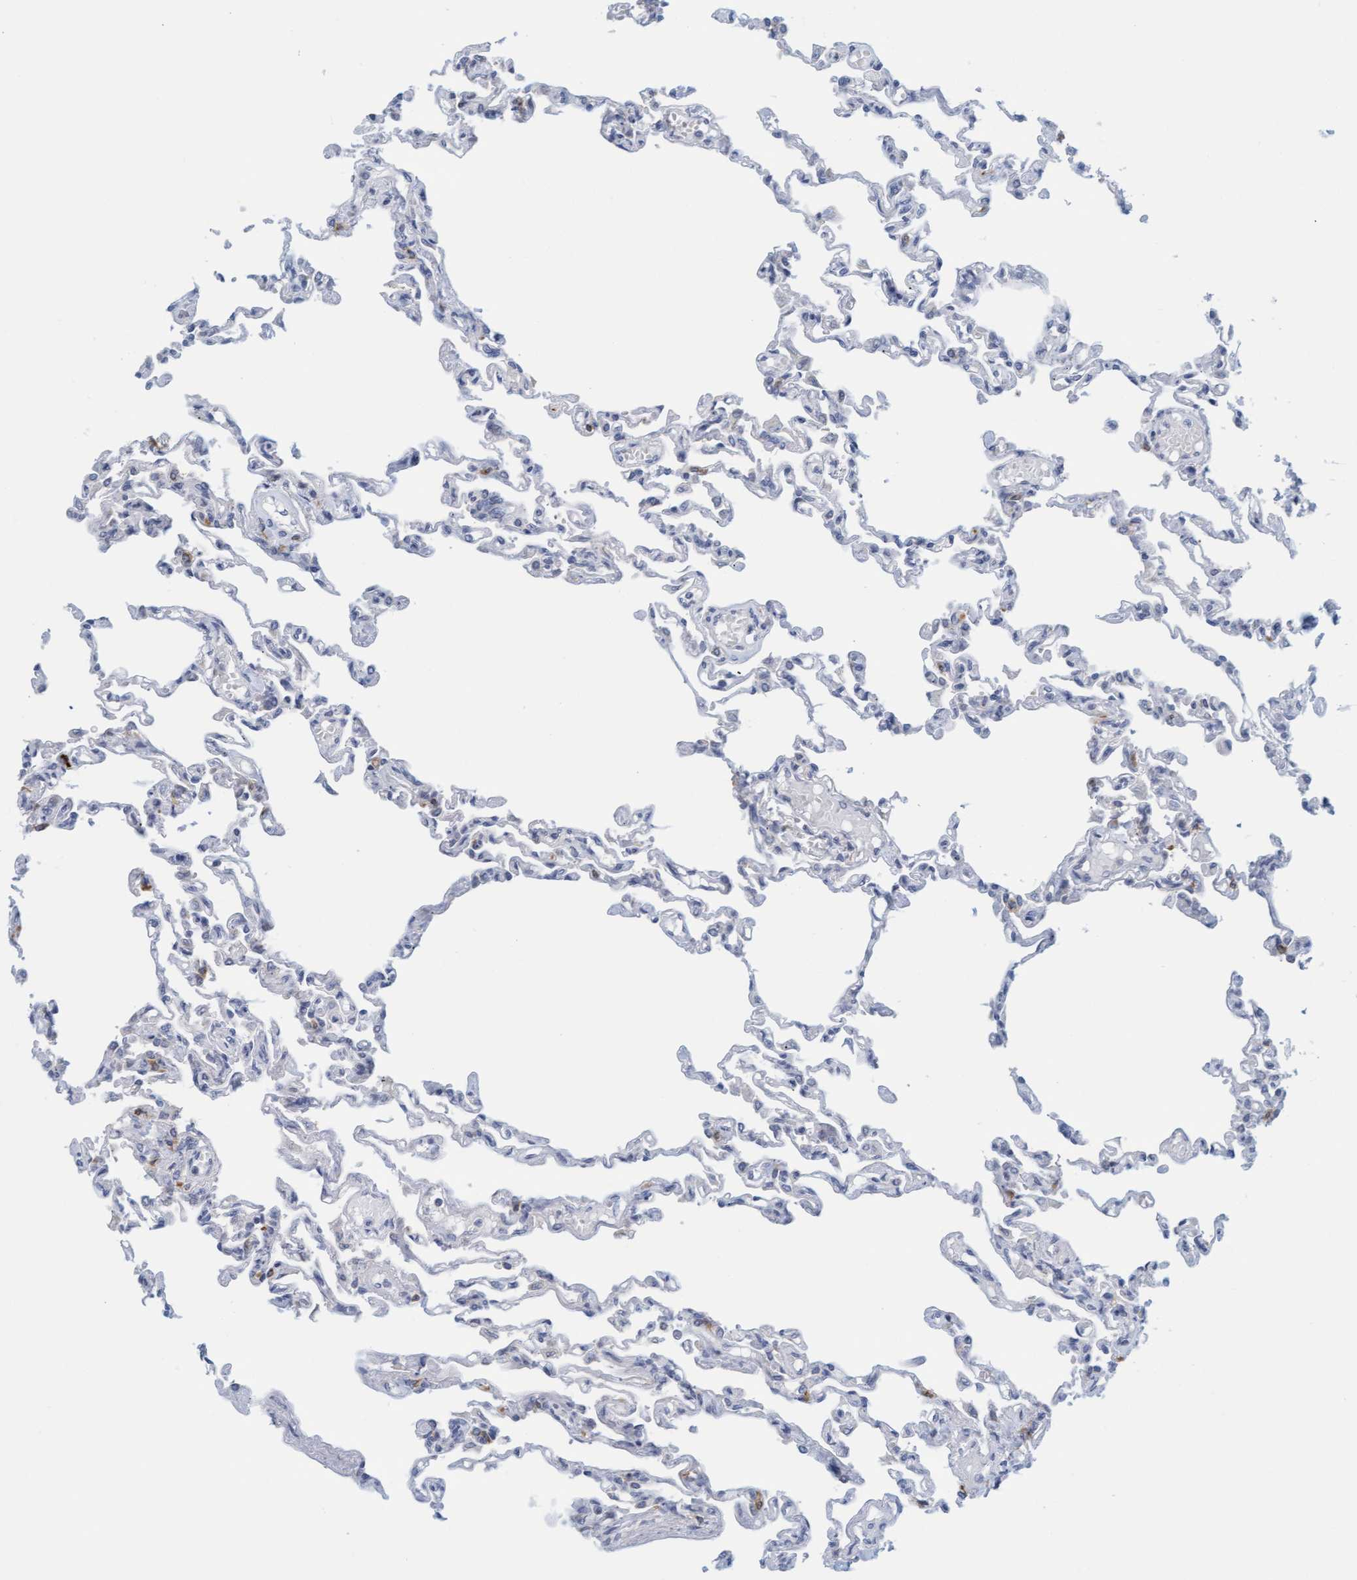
{"staining": {"intensity": "negative", "quantity": "none", "location": "none"}, "tissue": "lung", "cell_type": "Alveolar cells", "image_type": "normal", "snomed": [{"axis": "morphology", "description": "Normal tissue, NOS"}, {"axis": "topography", "description": "Lung"}], "caption": "High magnification brightfield microscopy of normal lung stained with DAB (brown) and counterstained with hematoxylin (blue): alveolar cells show no significant expression. (Brightfield microscopy of DAB (3,3'-diaminobenzidine) IHC at high magnification).", "gene": "CPA3", "patient": {"sex": "male", "age": 21}}